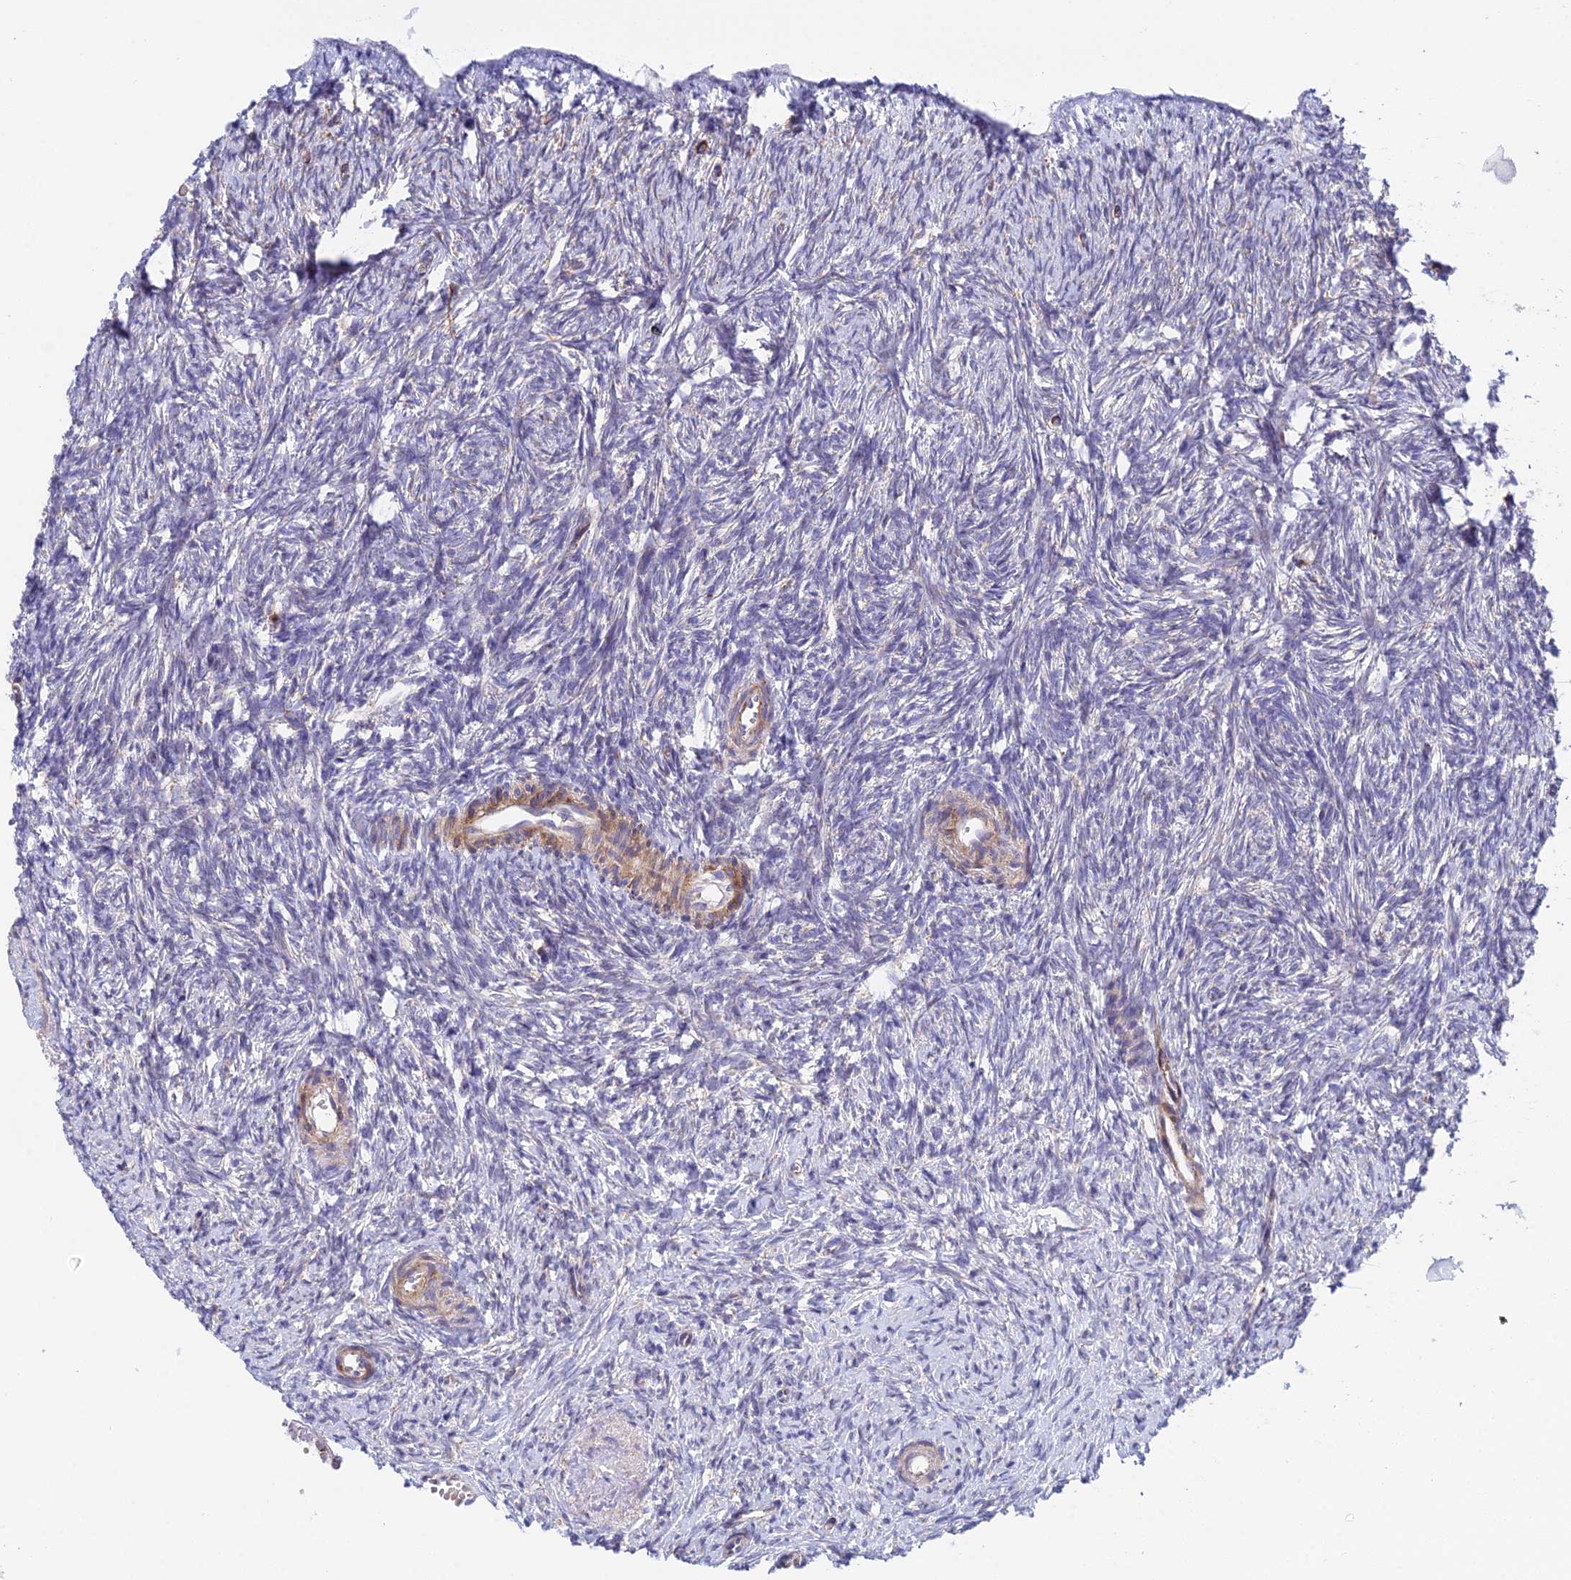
{"staining": {"intensity": "moderate", "quantity": ">75%", "location": "cytoplasmic/membranous"}, "tissue": "ovary", "cell_type": "Follicle cells", "image_type": "normal", "snomed": [{"axis": "morphology", "description": "Normal tissue, NOS"}, {"axis": "topography", "description": "Ovary"}], "caption": "Ovary was stained to show a protein in brown. There is medium levels of moderate cytoplasmic/membranous staining in about >75% of follicle cells. (IHC, brightfield microscopy, high magnification).", "gene": "CSPG4", "patient": {"sex": "female", "age": 51}}